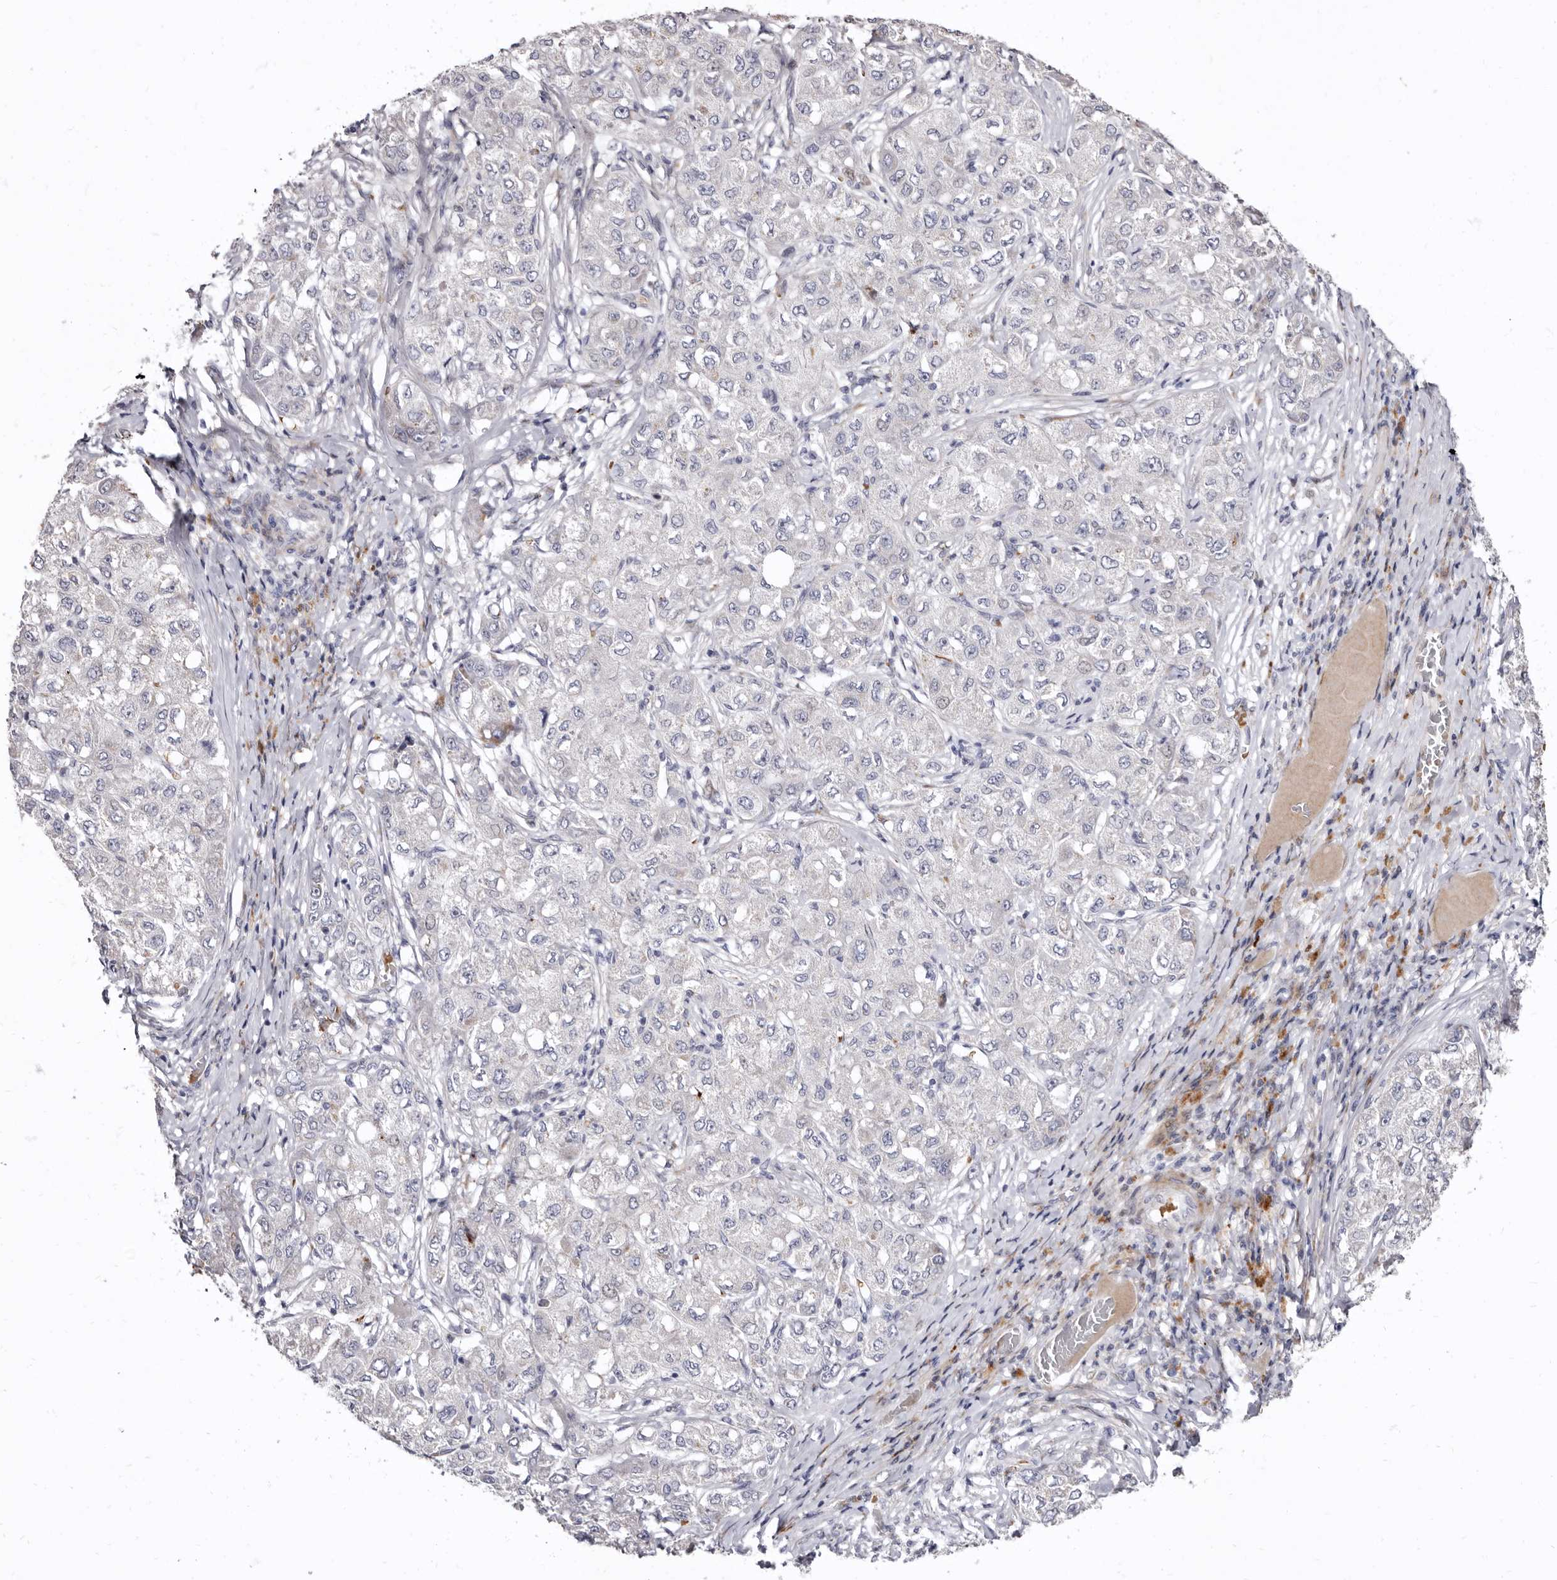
{"staining": {"intensity": "negative", "quantity": "none", "location": "none"}, "tissue": "liver cancer", "cell_type": "Tumor cells", "image_type": "cancer", "snomed": [{"axis": "morphology", "description": "Carcinoma, Hepatocellular, NOS"}, {"axis": "topography", "description": "Liver"}], "caption": "Histopathology image shows no significant protein staining in tumor cells of liver cancer (hepatocellular carcinoma). Nuclei are stained in blue.", "gene": "AIDA", "patient": {"sex": "male", "age": 80}}